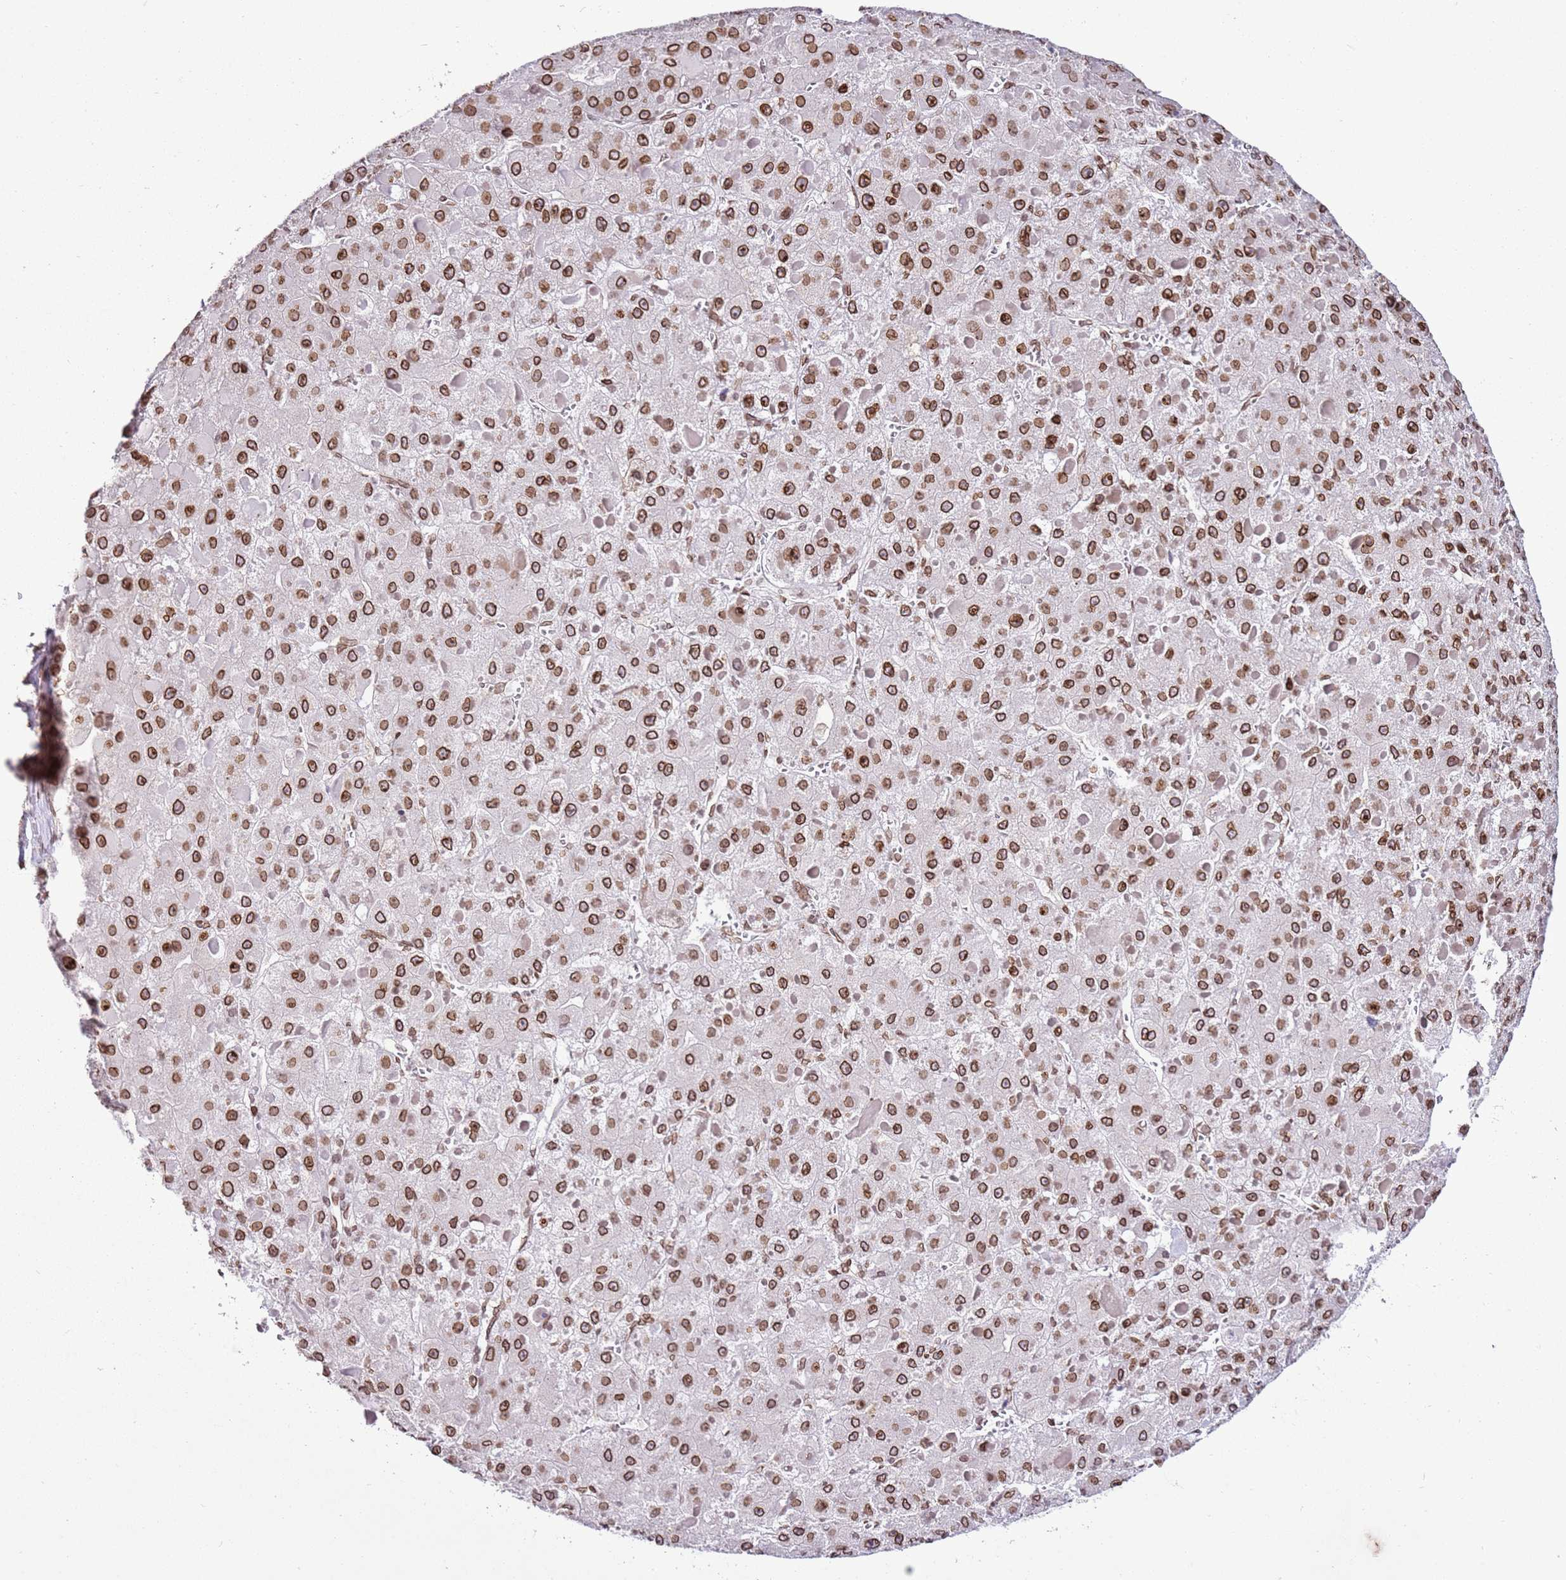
{"staining": {"intensity": "strong", "quantity": ">75%", "location": "cytoplasmic/membranous,nuclear"}, "tissue": "liver cancer", "cell_type": "Tumor cells", "image_type": "cancer", "snomed": [{"axis": "morphology", "description": "Carcinoma, Hepatocellular, NOS"}, {"axis": "topography", "description": "Liver"}], "caption": "An image of human liver hepatocellular carcinoma stained for a protein shows strong cytoplasmic/membranous and nuclear brown staining in tumor cells.", "gene": "POU6F1", "patient": {"sex": "female", "age": 73}}